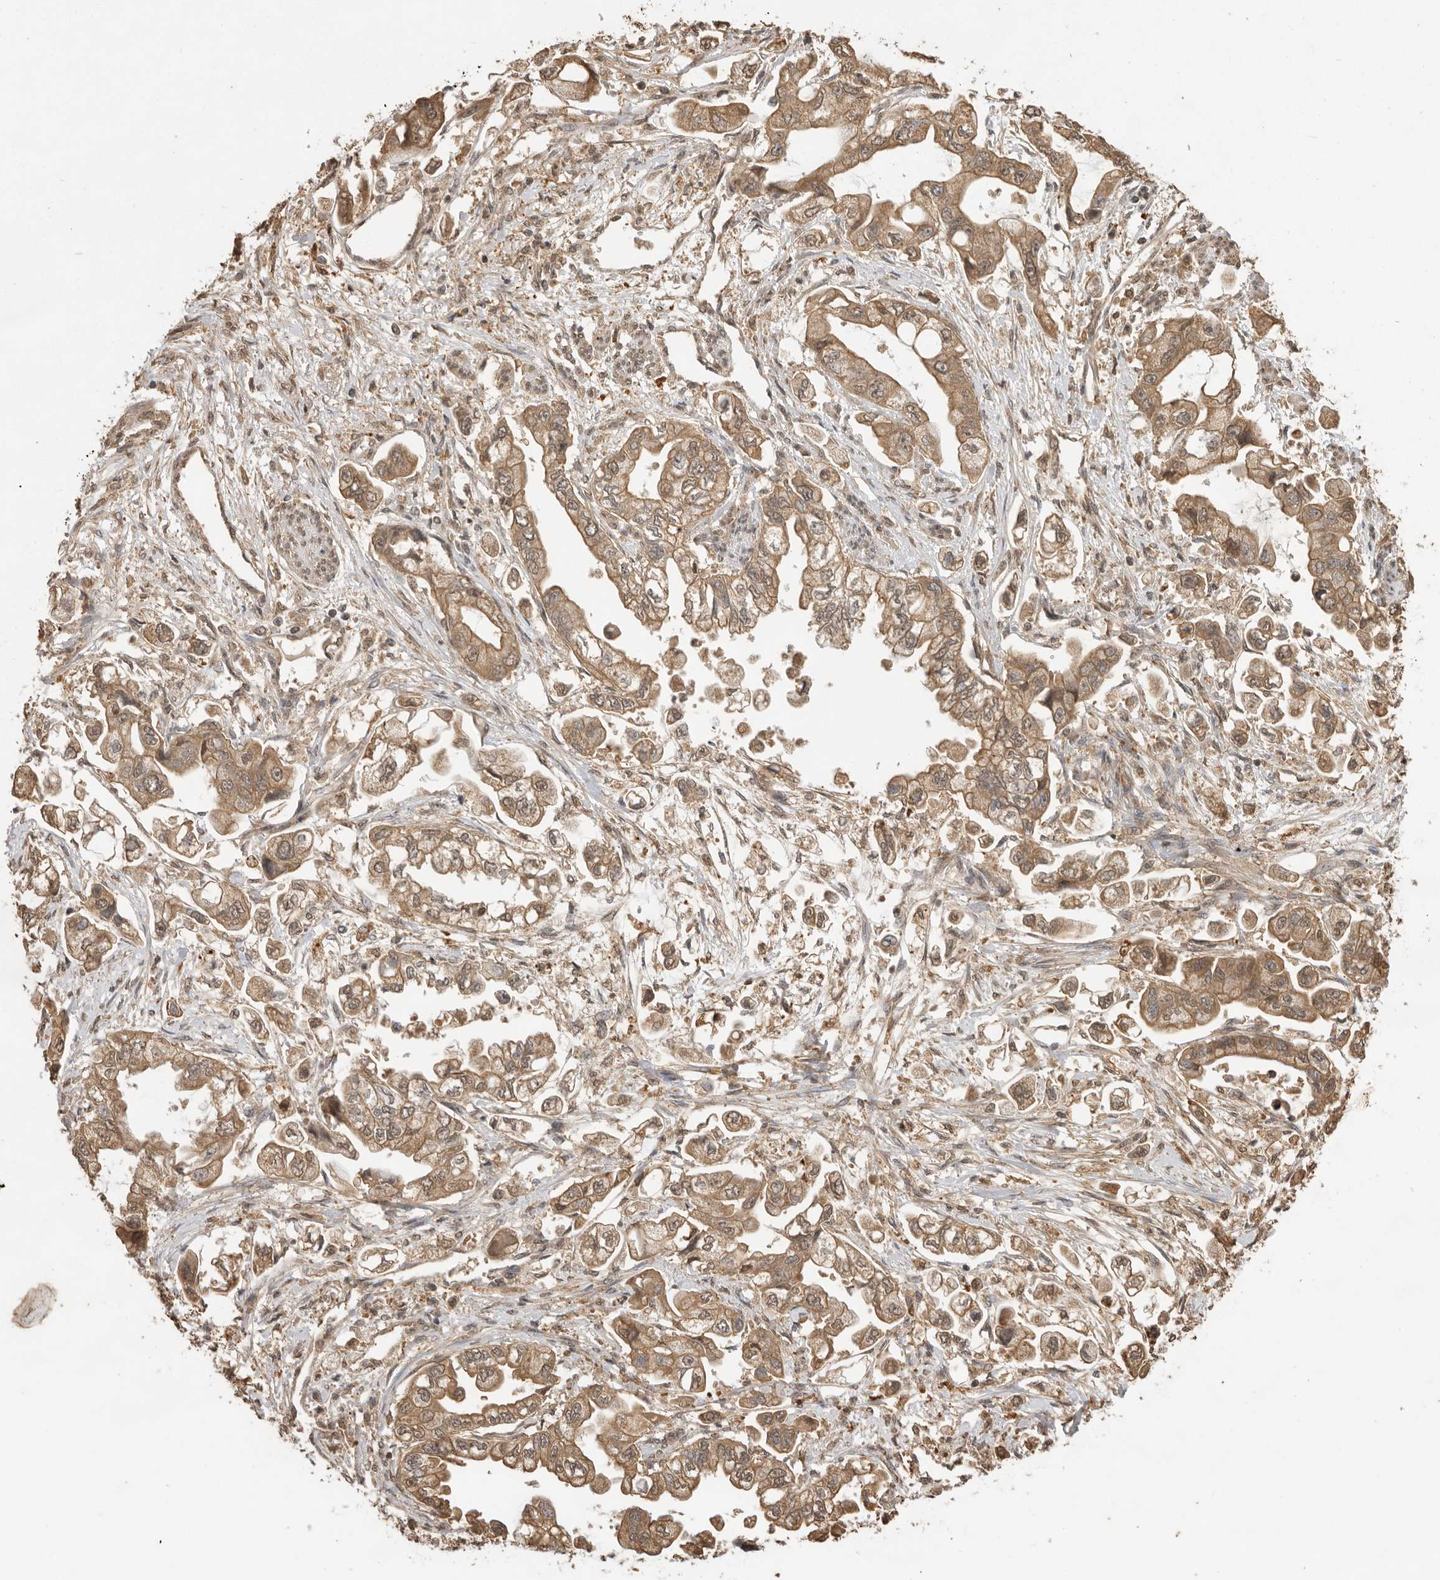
{"staining": {"intensity": "moderate", "quantity": ">75%", "location": "cytoplasmic/membranous,nuclear"}, "tissue": "stomach cancer", "cell_type": "Tumor cells", "image_type": "cancer", "snomed": [{"axis": "morphology", "description": "Adenocarcinoma, NOS"}, {"axis": "topography", "description": "Stomach"}], "caption": "DAB immunohistochemical staining of stomach adenocarcinoma demonstrates moderate cytoplasmic/membranous and nuclear protein expression in about >75% of tumor cells. (DAB (3,3'-diaminobenzidine) IHC with brightfield microscopy, high magnification).", "gene": "JAG2", "patient": {"sex": "male", "age": 62}}